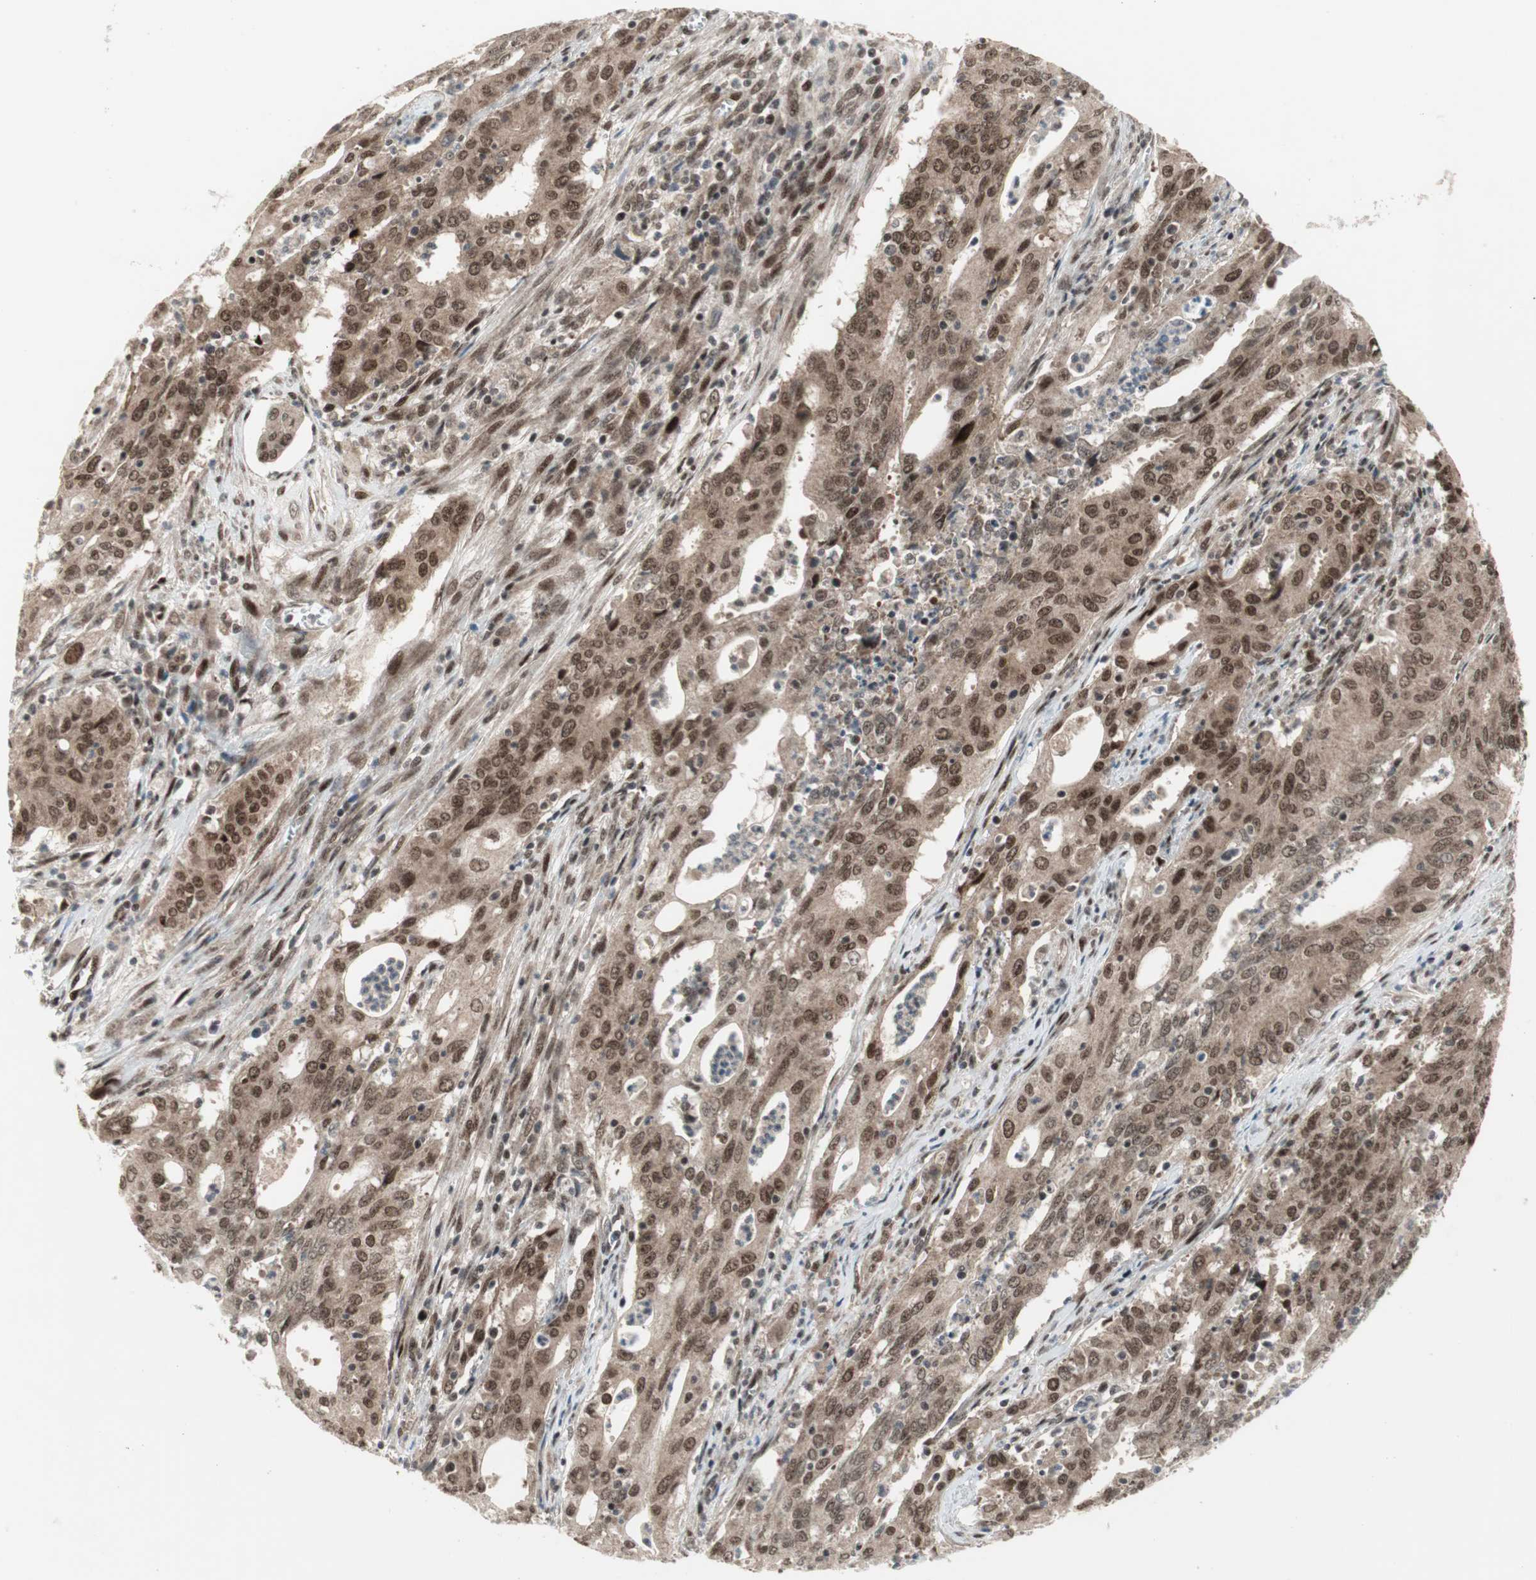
{"staining": {"intensity": "strong", "quantity": ">75%", "location": "cytoplasmic/membranous,nuclear"}, "tissue": "cervical cancer", "cell_type": "Tumor cells", "image_type": "cancer", "snomed": [{"axis": "morphology", "description": "Adenocarcinoma, NOS"}, {"axis": "topography", "description": "Cervix"}], "caption": "Protein expression analysis of human cervical cancer (adenocarcinoma) reveals strong cytoplasmic/membranous and nuclear expression in about >75% of tumor cells.", "gene": "TCF12", "patient": {"sex": "female", "age": 44}}